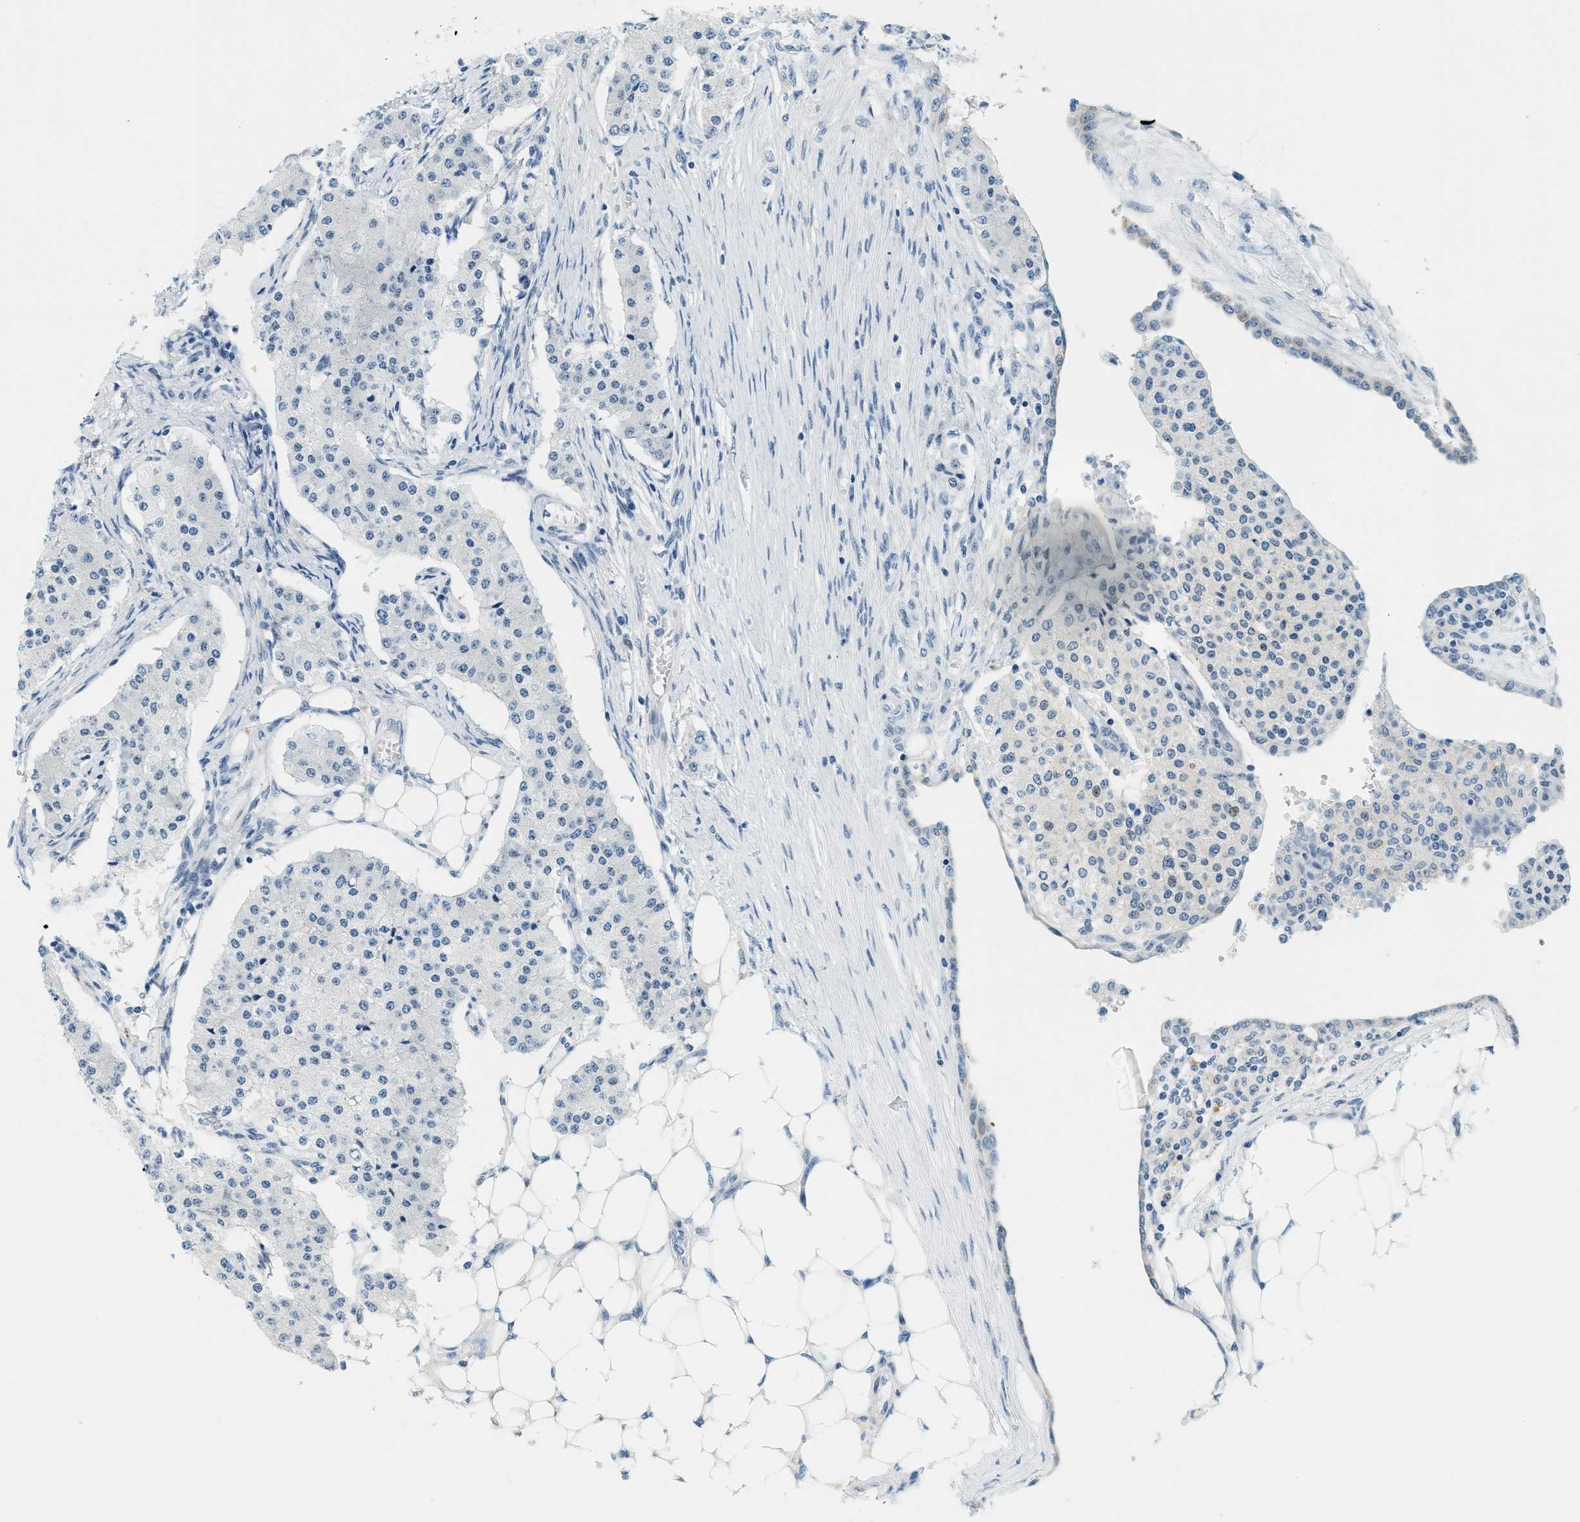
{"staining": {"intensity": "negative", "quantity": "none", "location": "none"}, "tissue": "carcinoid", "cell_type": "Tumor cells", "image_type": "cancer", "snomed": [{"axis": "morphology", "description": "Carcinoid, malignant, NOS"}, {"axis": "topography", "description": "Colon"}], "caption": "IHC of malignant carcinoid reveals no staining in tumor cells.", "gene": "CYP4X1", "patient": {"sex": "female", "age": 52}}